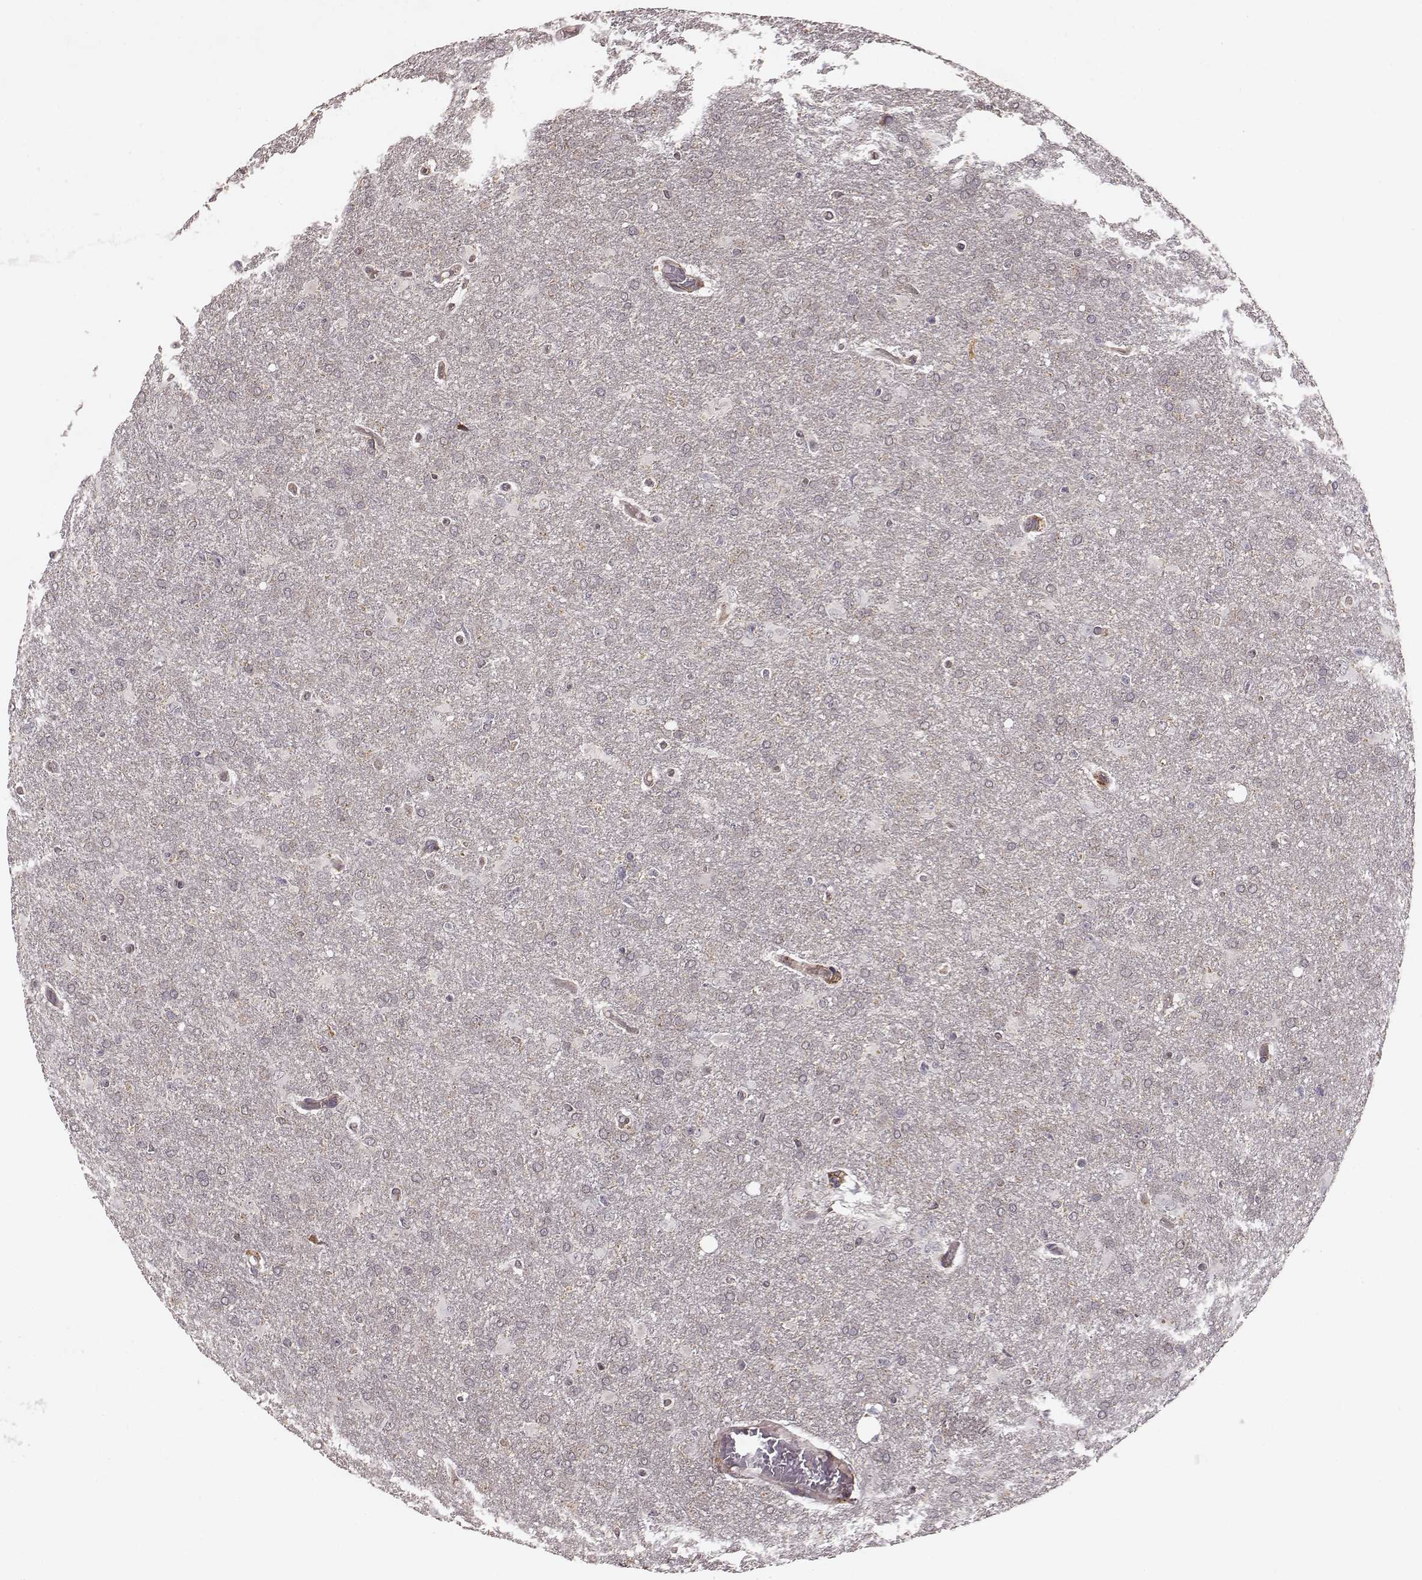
{"staining": {"intensity": "negative", "quantity": "none", "location": "none"}, "tissue": "glioma", "cell_type": "Tumor cells", "image_type": "cancer", "snomed": [{"axis": "morphology", "description": "Glioma, malignant, High grade"}, {"axis": "topography", "description": "Brain"}], "caption": "Immunohistochemical staining of human high-grade glioma (malignant) displays no significant positivity in tumor cells.", "gene": "VPS26A", "patient": {"sex": "male", "age": 68}}